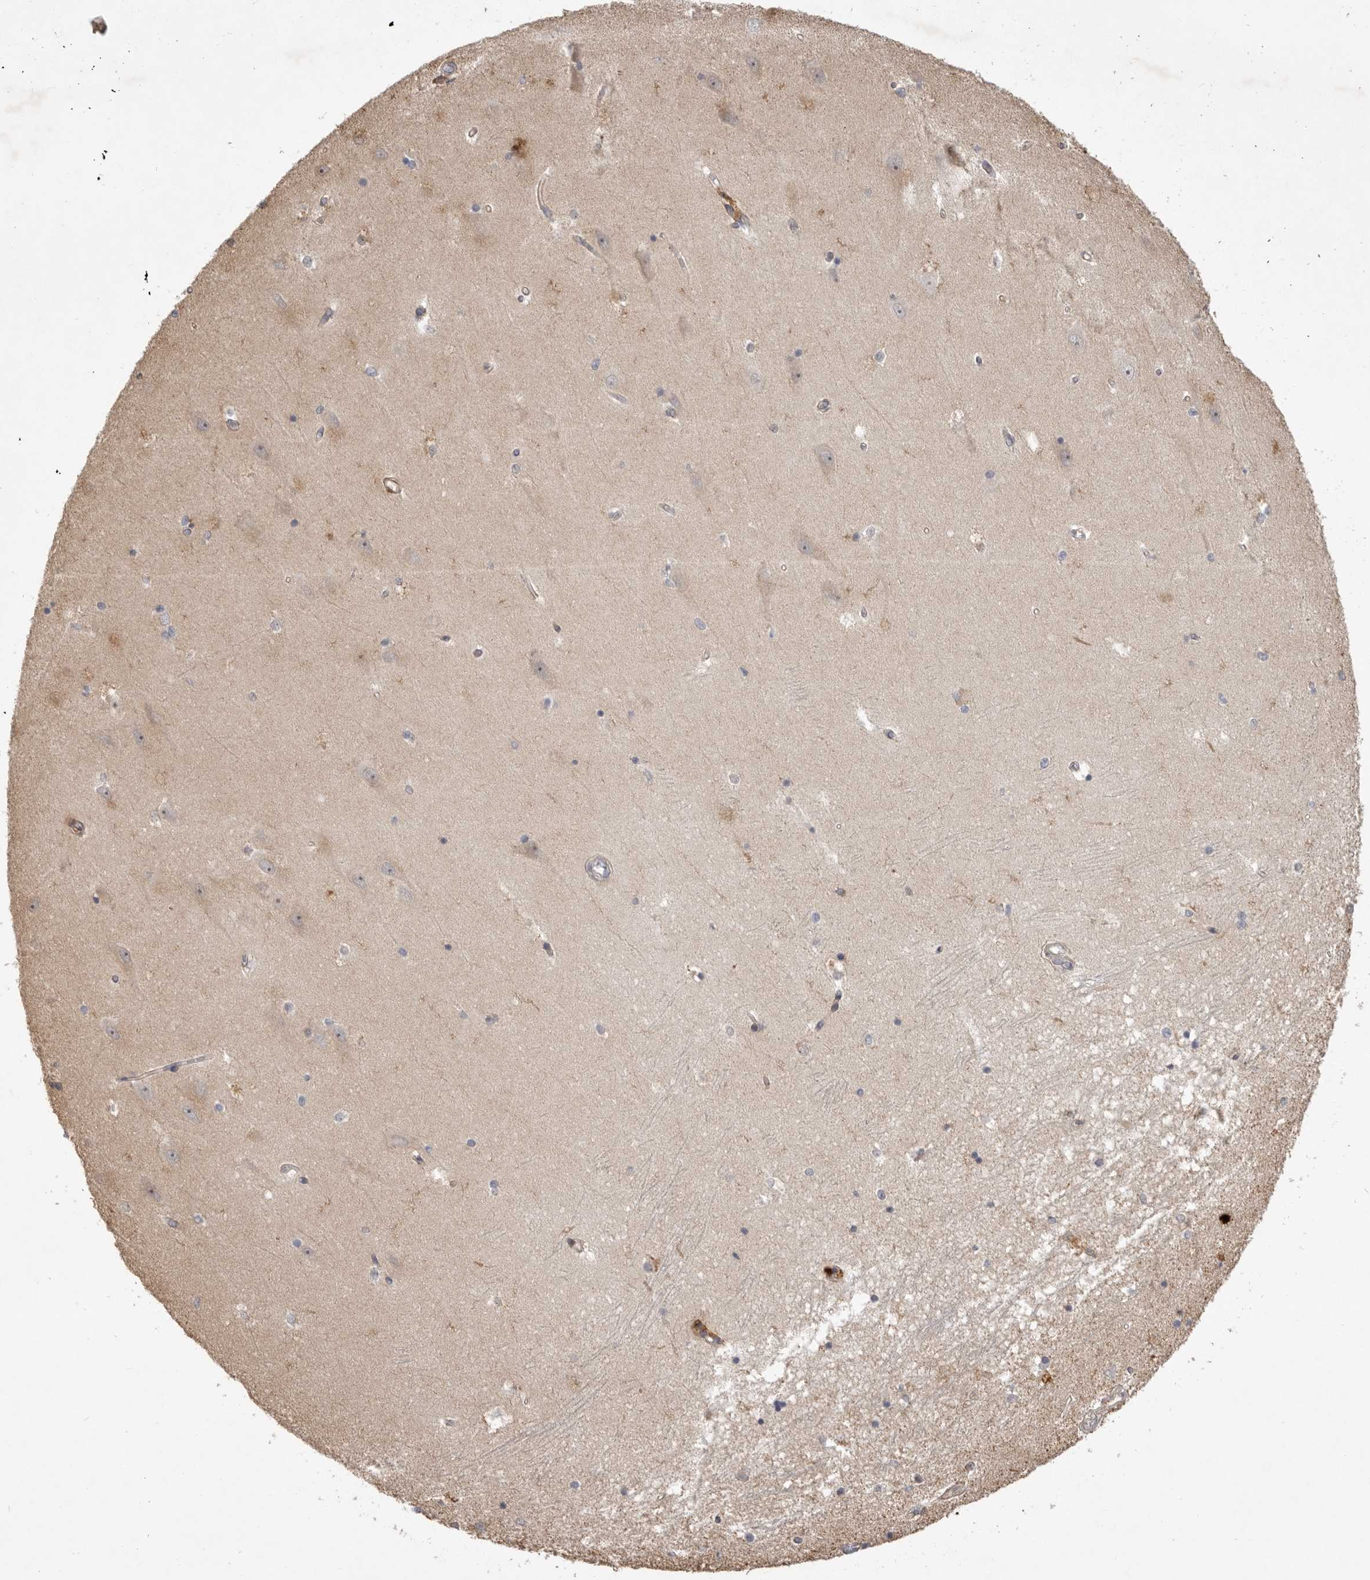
{"staining": {"intensity": "moderate", "quantity": "25%-75%", "location": "cytoplasmic/membranous"}, "tissue": "hippocampus", "cell_type": "Glial cells", "image_type": "normal", "snomed": [{"axis": "morphology", "description": "Normal tissue, NOS"}, {"axis": "topography", "description": "Hippocampus"}], "caption": "There is medium levels of moderate cytoplasmic/membranous positivity in glial cells of unremarkable hippocampus, as demonstrated by immunohistochemical staining (brown color).", "gene": "DPH7", "patient": {"sex": "male", "age": 45}}